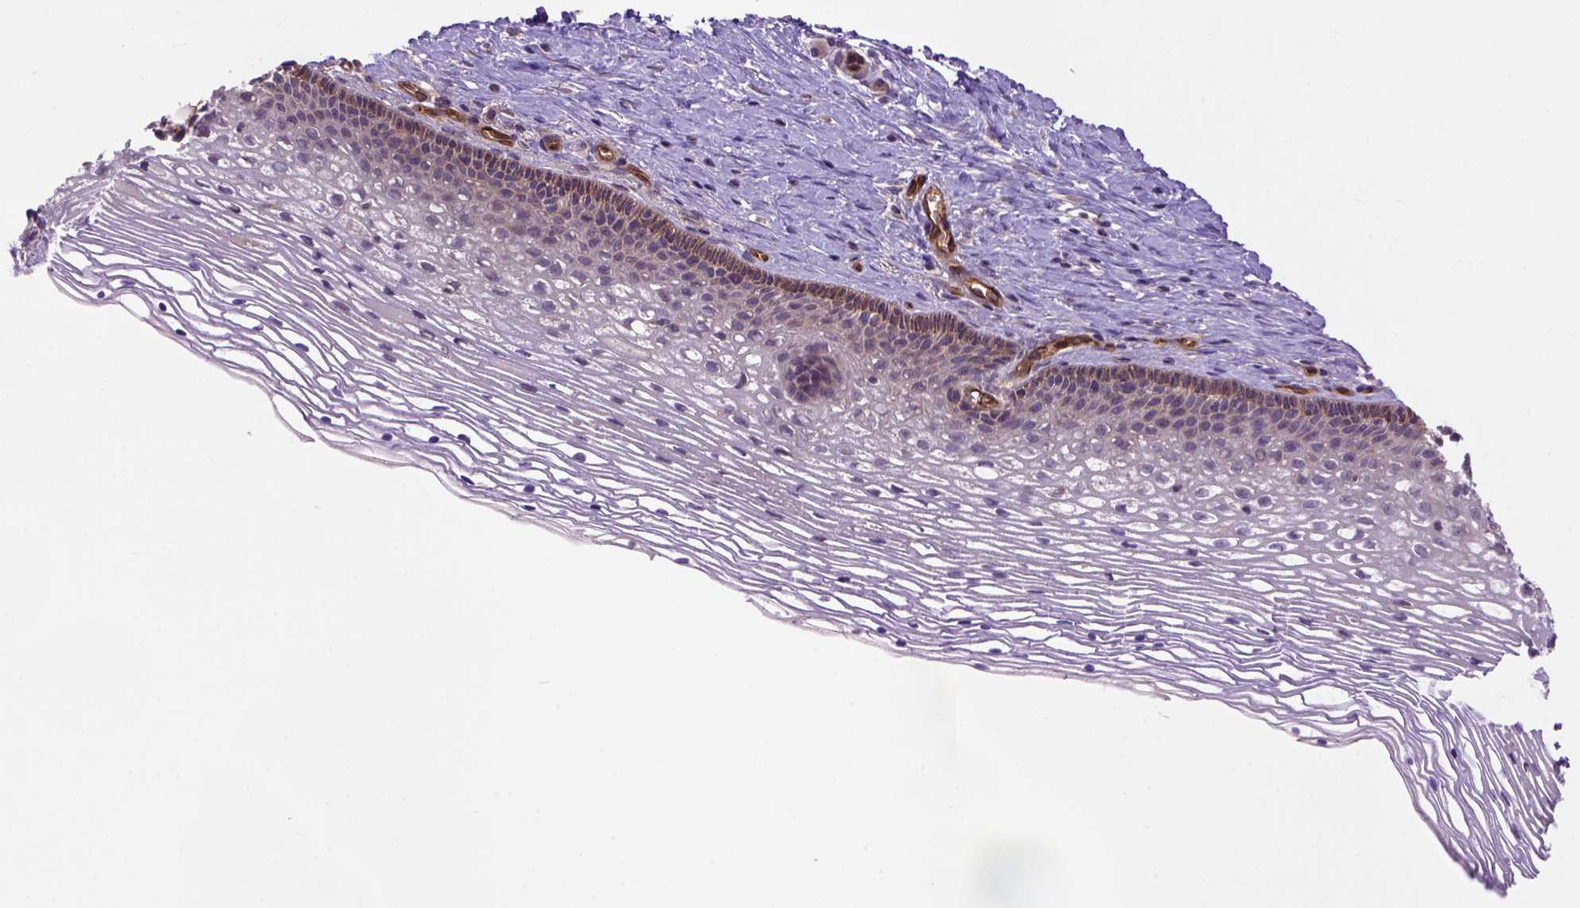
{"staining": {"intensity": "moderate", "quantity": "<25%", "location": "cytoplasmic/membranous"}, "tissue": "cervix", "cell_type": "Glandular cells", "image_type": "normal", "snomed": [{"axis": "morphology", "description": "Normal tissue, NOS"}, {"axis": "topography", "description": "Cervix"}], "caption": "Immunohistochemistry micrograph of benign cervix stained for a protein (brown), which shows low levels of moderate cytoplasmic/membranous positivity in approximately <25% of glandular cells.", "gene": "CASKIN2", "patient": {"sex": "female", "age": 34}}